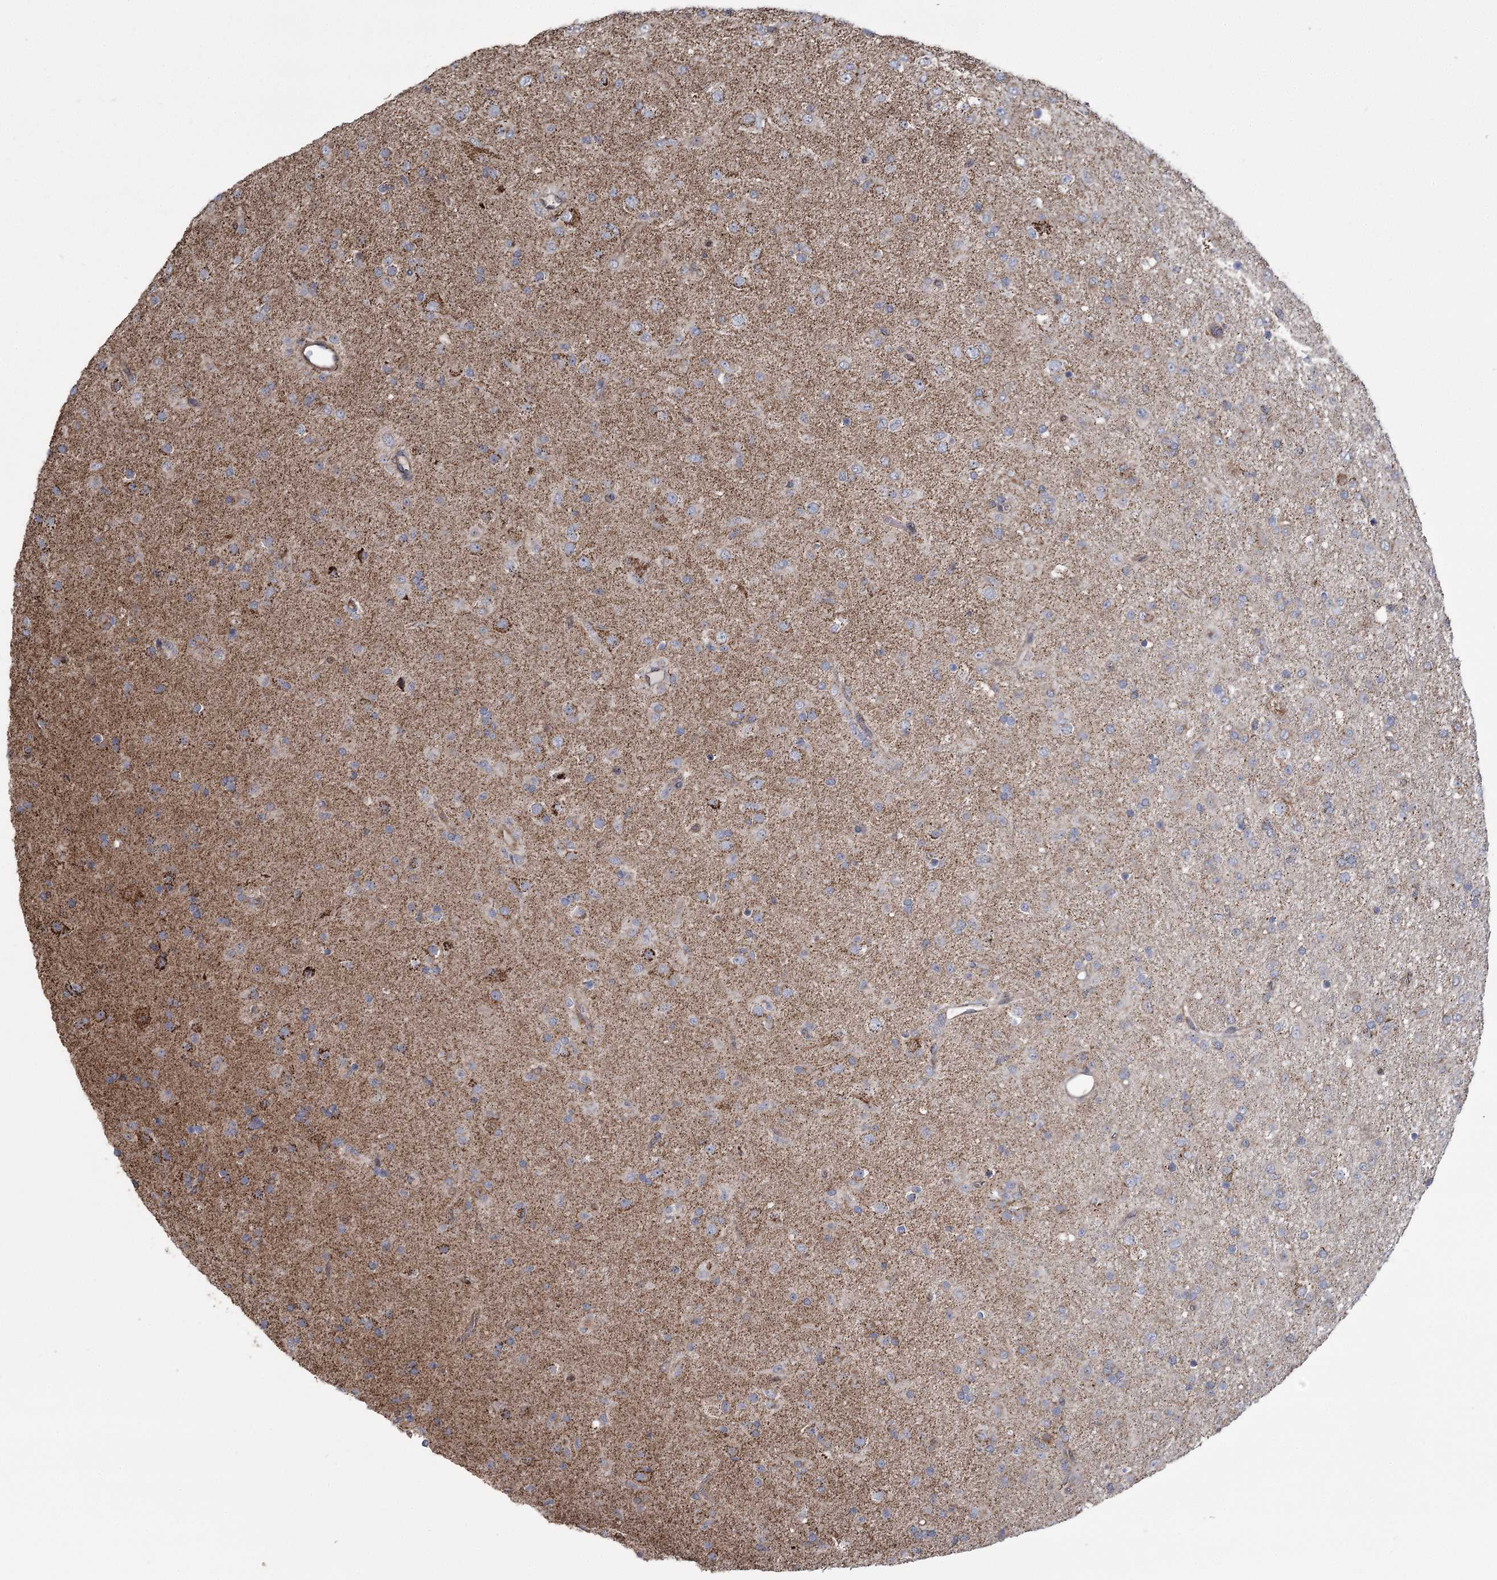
{"staining": {"intensity": "strong", "quantity": "<25%", "location": "cytoplasmic/membranous"}, "tissue": "glioma", "cell_type": "Tumor cells", "image_type": "cancer", "snomed": [{"axis": "morphology", "description": "Glioma, malignant, Low grade"}, {"axis": "topography", "description": "Brain"}], "caption": "Protein staining by IHC exhibits strong cytoplasmic/membranous staining in about <25% of tumor cells in glioma.", "gene": "RANBP3L", "patient": {"sex": "male", "age": 65}}